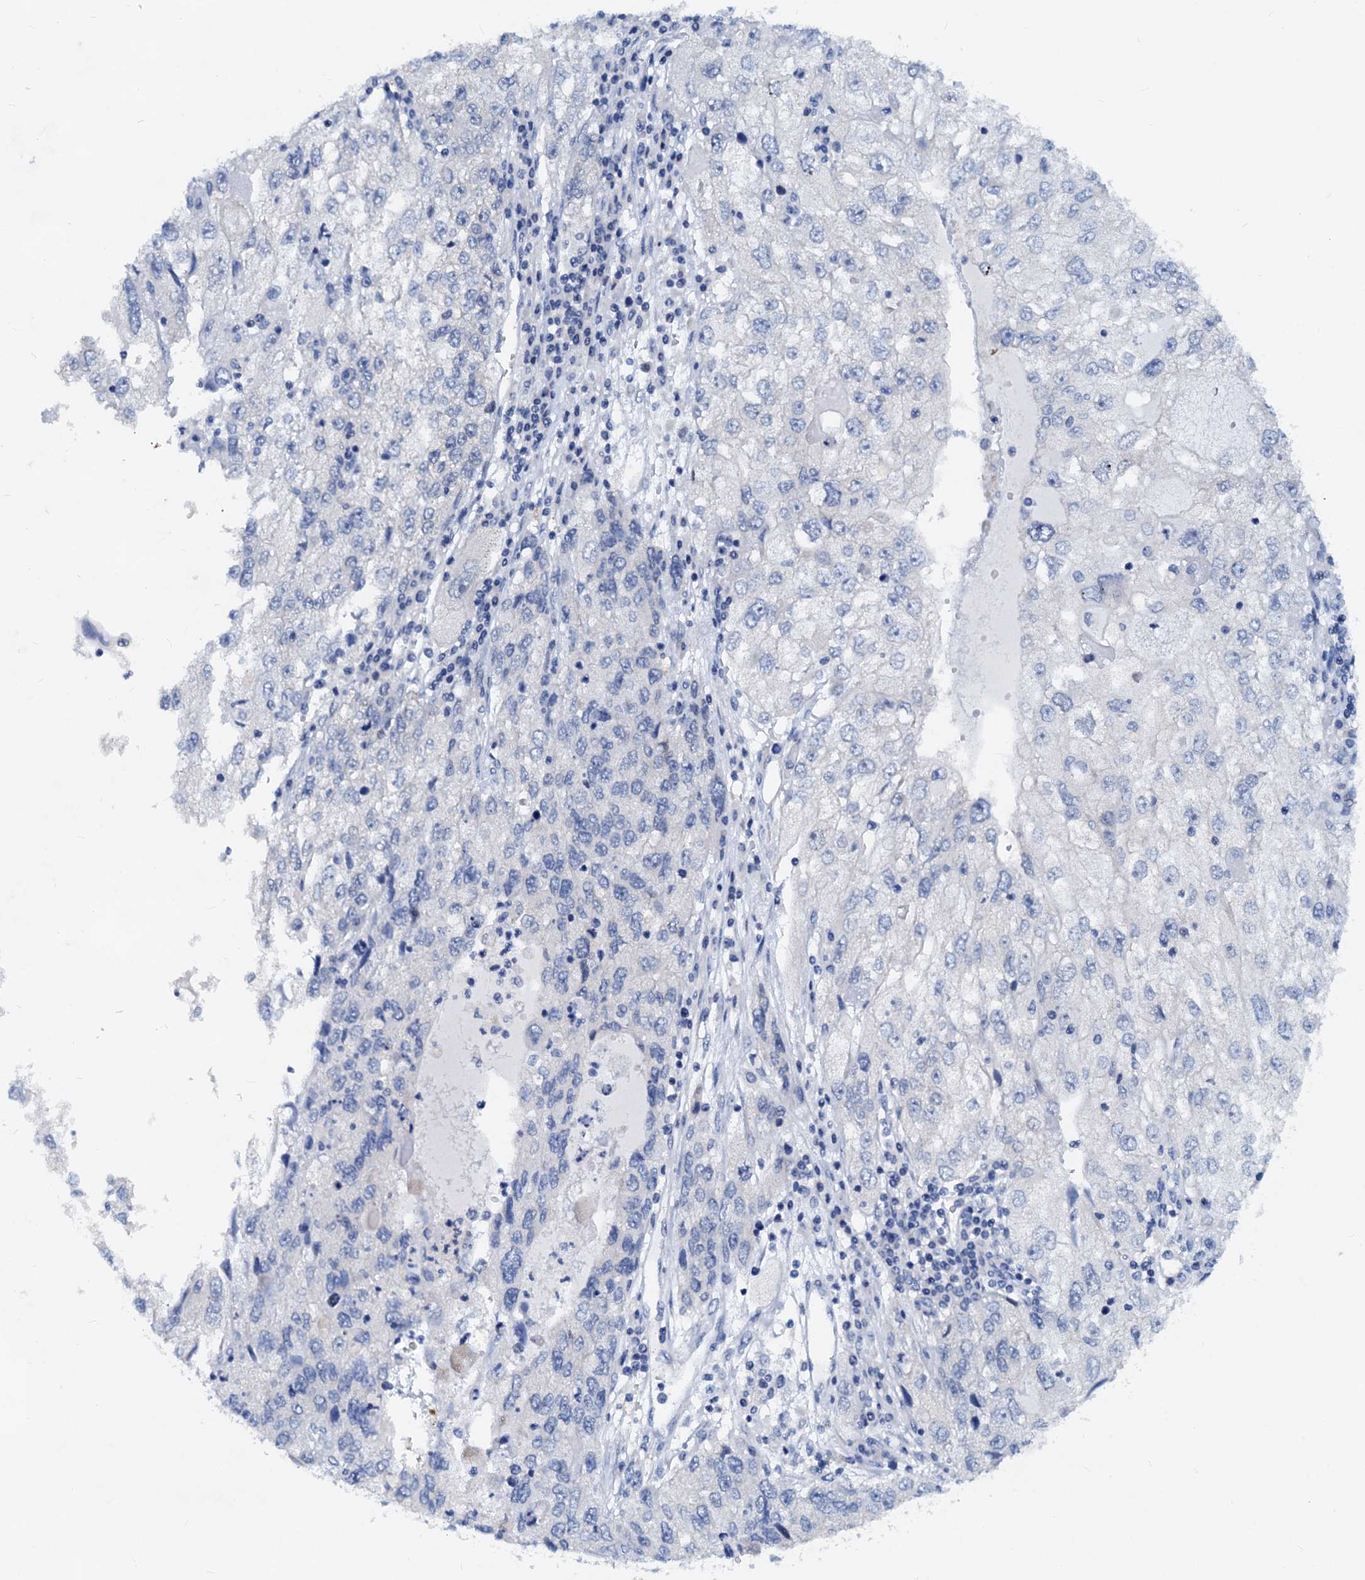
{"staining": {"intensity": "negative", "quantity": "none", "location": "none"}, "tissue": "endometrial cancer", "cell_type": "Tumor cells", "image_type": "cancer", "snomed": [{"axis": "morphology", "description": "Adenocarcinoma, NOS"}, {"axis": "topography", "description": "Endometrium"}], "caption": "Adenocarcinoma (endometrial) was stained to show a protein in brown. There is no significant expression in tumor cells. Brightfield microscopy of immunohistochemistry stained with DAB (brown) and hematoxylin (blue), captured at high magnification.", "gene": "PTGES3", "patient": {"sex": "female", "age": 49}}